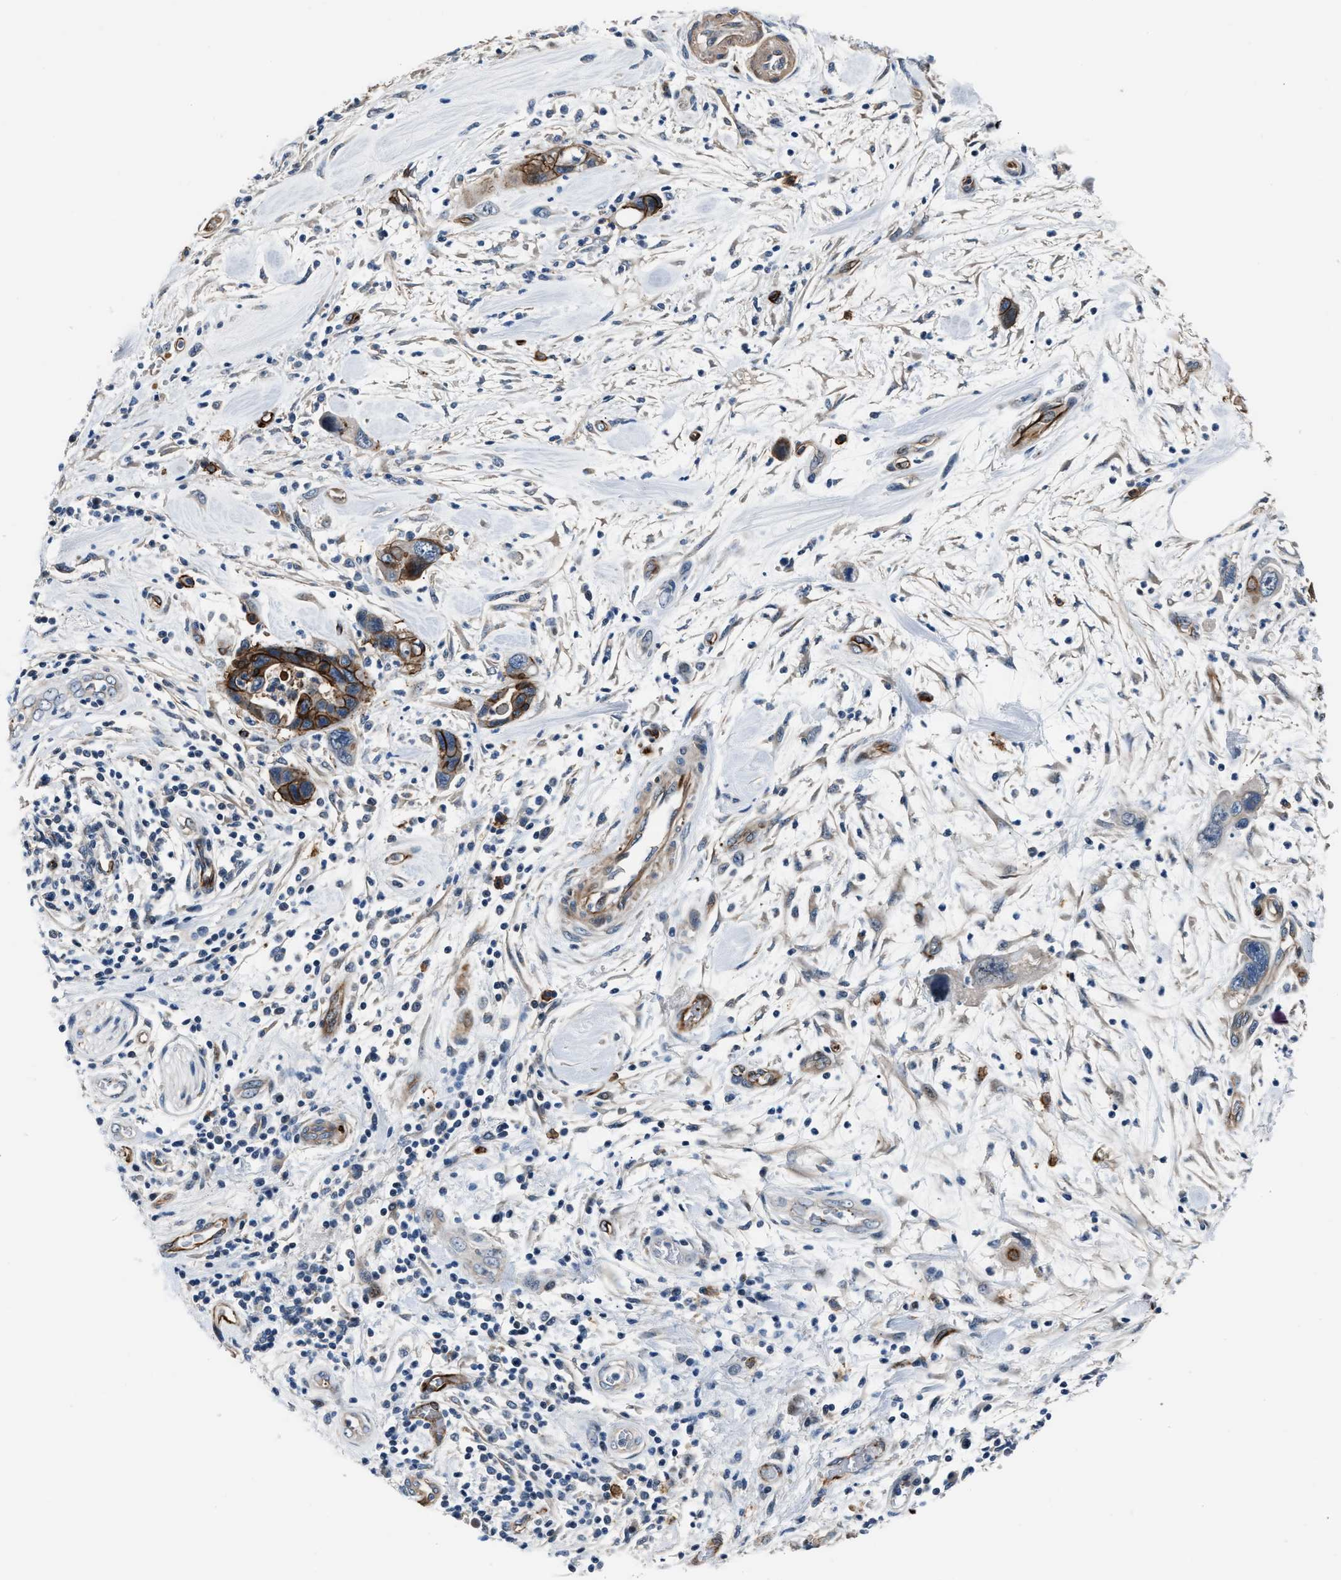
{"staining": {"intensity": "strong", "quantity": ">75%", "location": "cytoplasmic/membranous"}, "tissue": "pancreatic cancer", "cell_type": "Tumor cells", "image_type": "cancer", "snomed": [{"axis": "morphology", "description": "Adenocarcinoma, NOS"}, {"axis": "topography", "description": "Pancreas"}], "caption": "Strong cytoplasmic/membranous staining for a protein is seen in approximately >75% of tumor cells of adenocarcinoma (pancreatic) using IHC.", "gene": "MPDZ", "patient": {"sex": "female", "age": 70}}